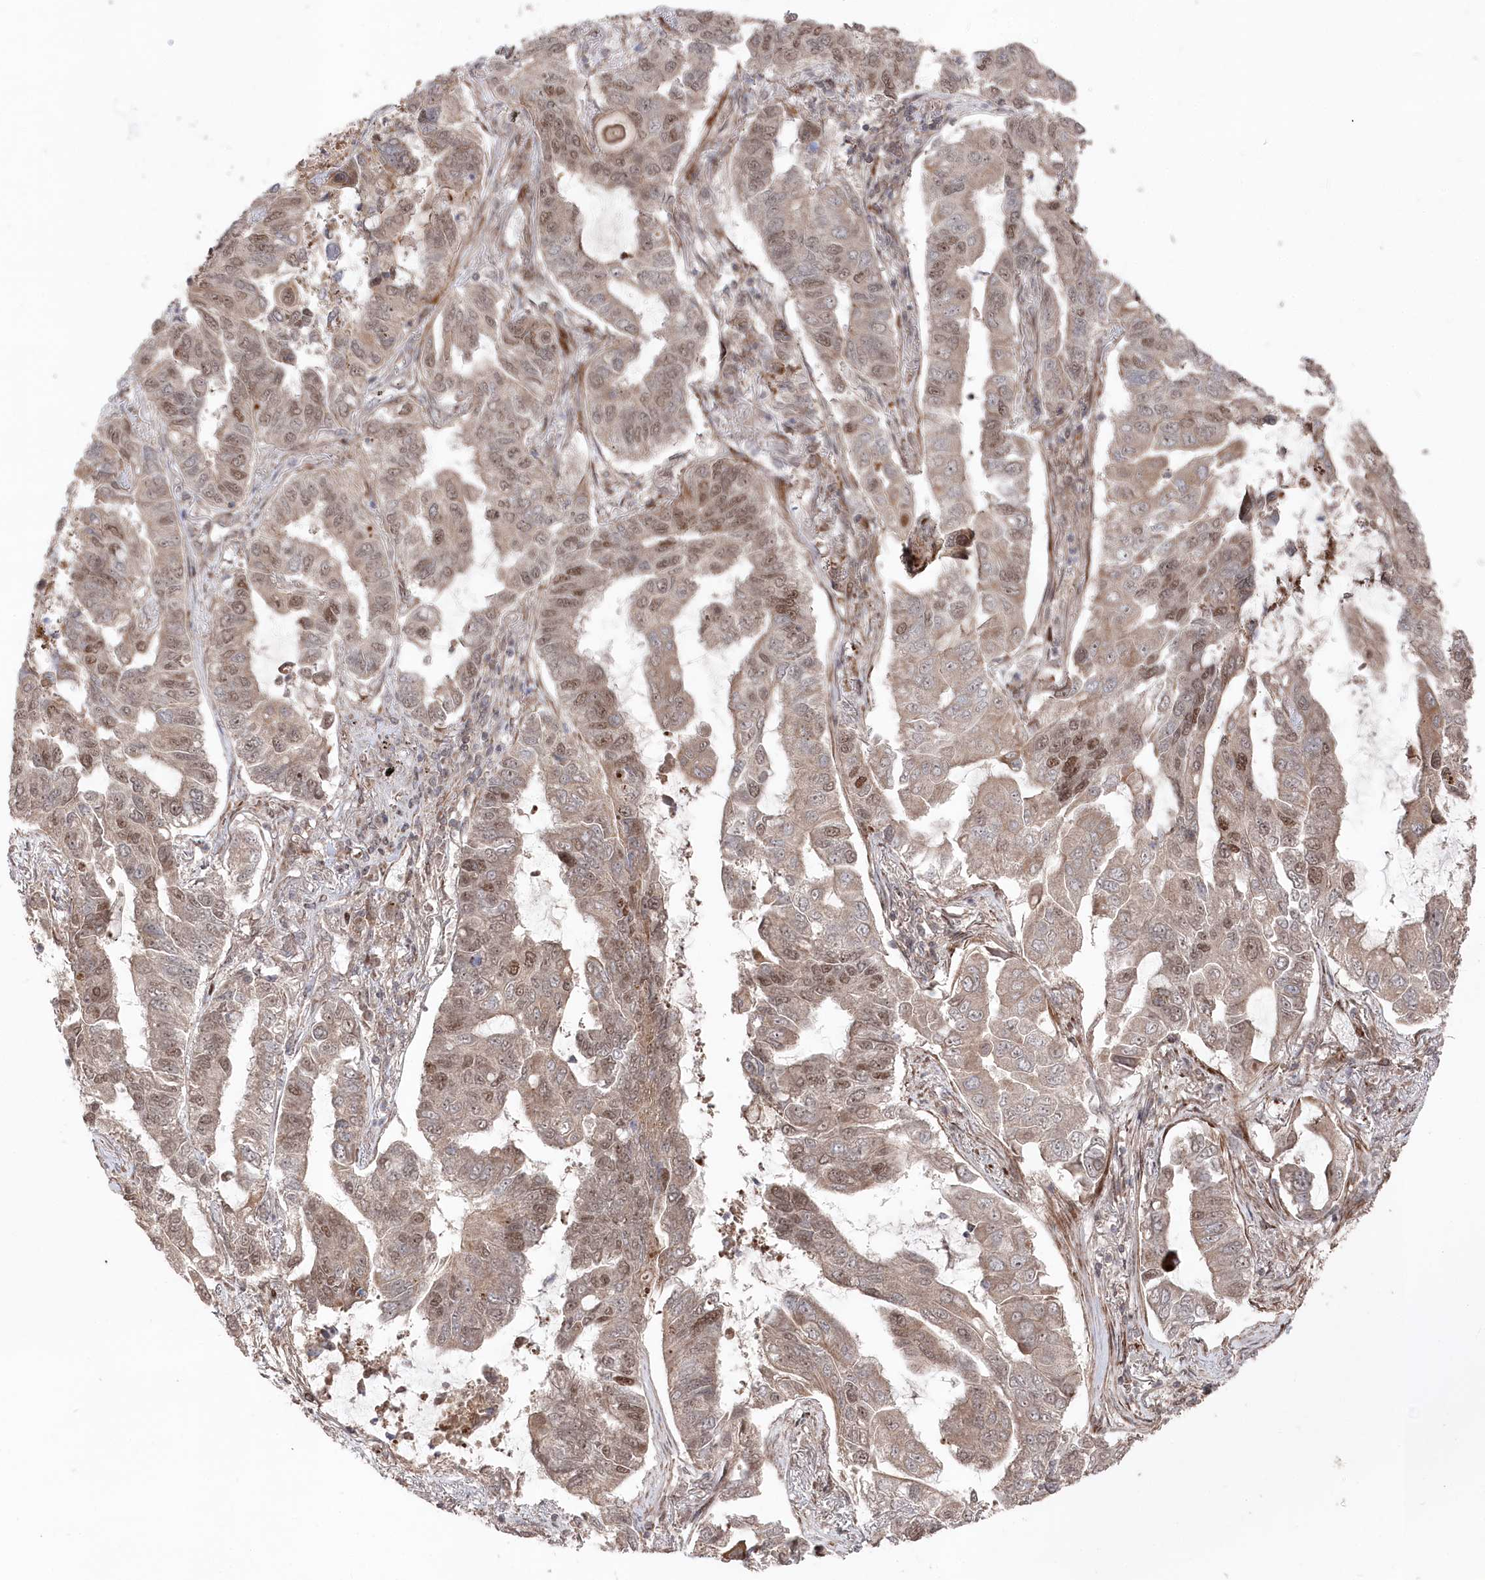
{"staining": {"intensity": "weak", "quantity": ">75%", "location": "nuclear"}, "tissue": "lung cancer", "cell_type": "Tumor cells", "image_type": "cancer", "snomed": [{"axis": "morphology", "description": "Adenocarcinoma, NOS"}, {"axis": "topography", "description": "Lung"}], "caption": "Lung cancer was stained to show a protein in brown. There is low levels of weak nuclear expression in approximately >75% of tumor cells.", "gene": "POLR3A", "patient": {"sex": "male", "age": 64}}